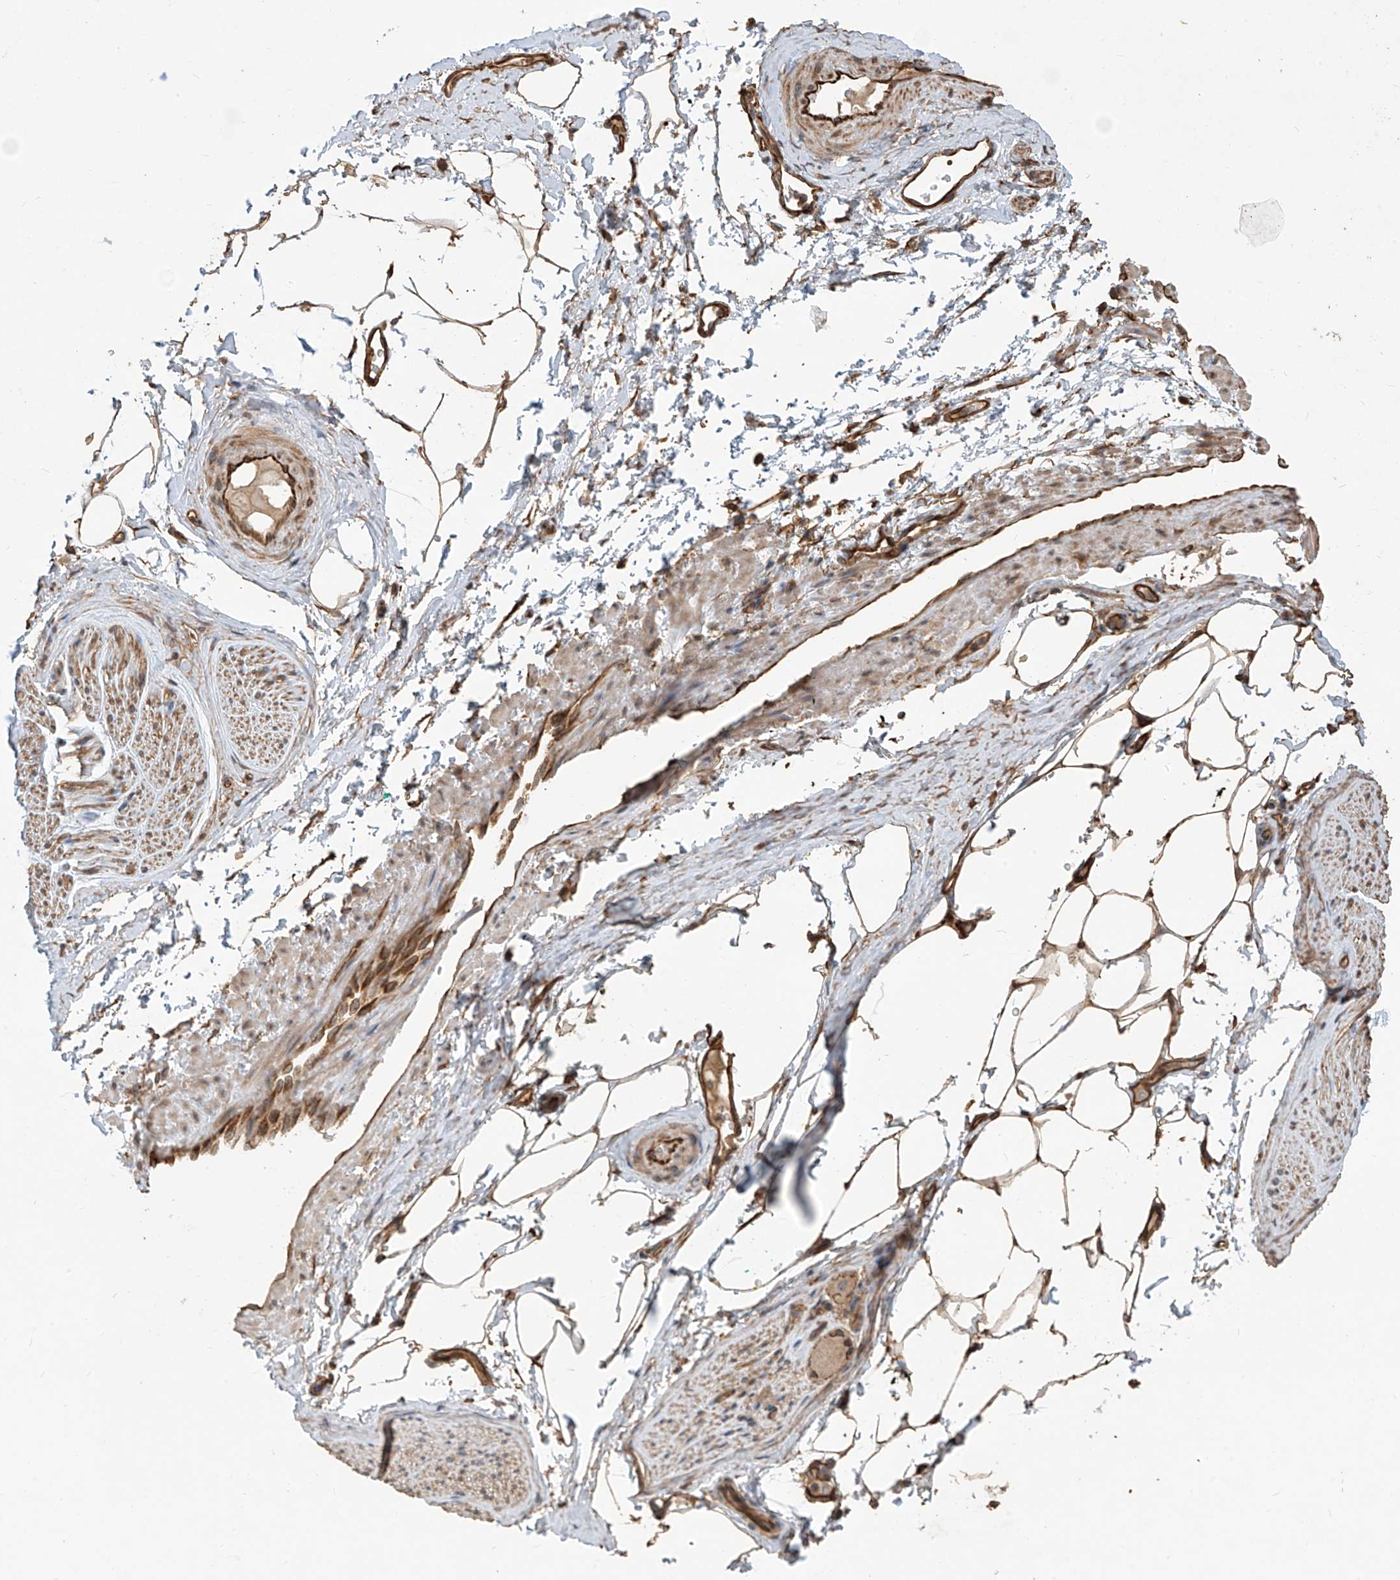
{"staining": {"intensity": "strong", "quantity": ">75%", "location": "cytoplasmic/membranous"}, "tissue": "adipose tissue", "cell_type": "Adipocytes", "image_type": "normal", "snomed": [{"axis": "morphology", "description": "Normal tissue, NOS"}, {"axis": "morphology", "description": "Adenocarcinoma, Low grade"}, {"axis": "topography", "description": "Prostate"}, {"axis": "topography", "description": "Peripheral nerve tissue"}], "caption": "Immunohistochemistry (IHC) photomicrograph of benign human adipose tissue stained for a protein (brown), which exhibits high levels of strong cytoplasmic/membranous expression in about >75% of adipocytes.", "gene": "AGBL5", "patient": {"sex": "male", "age": 63}}